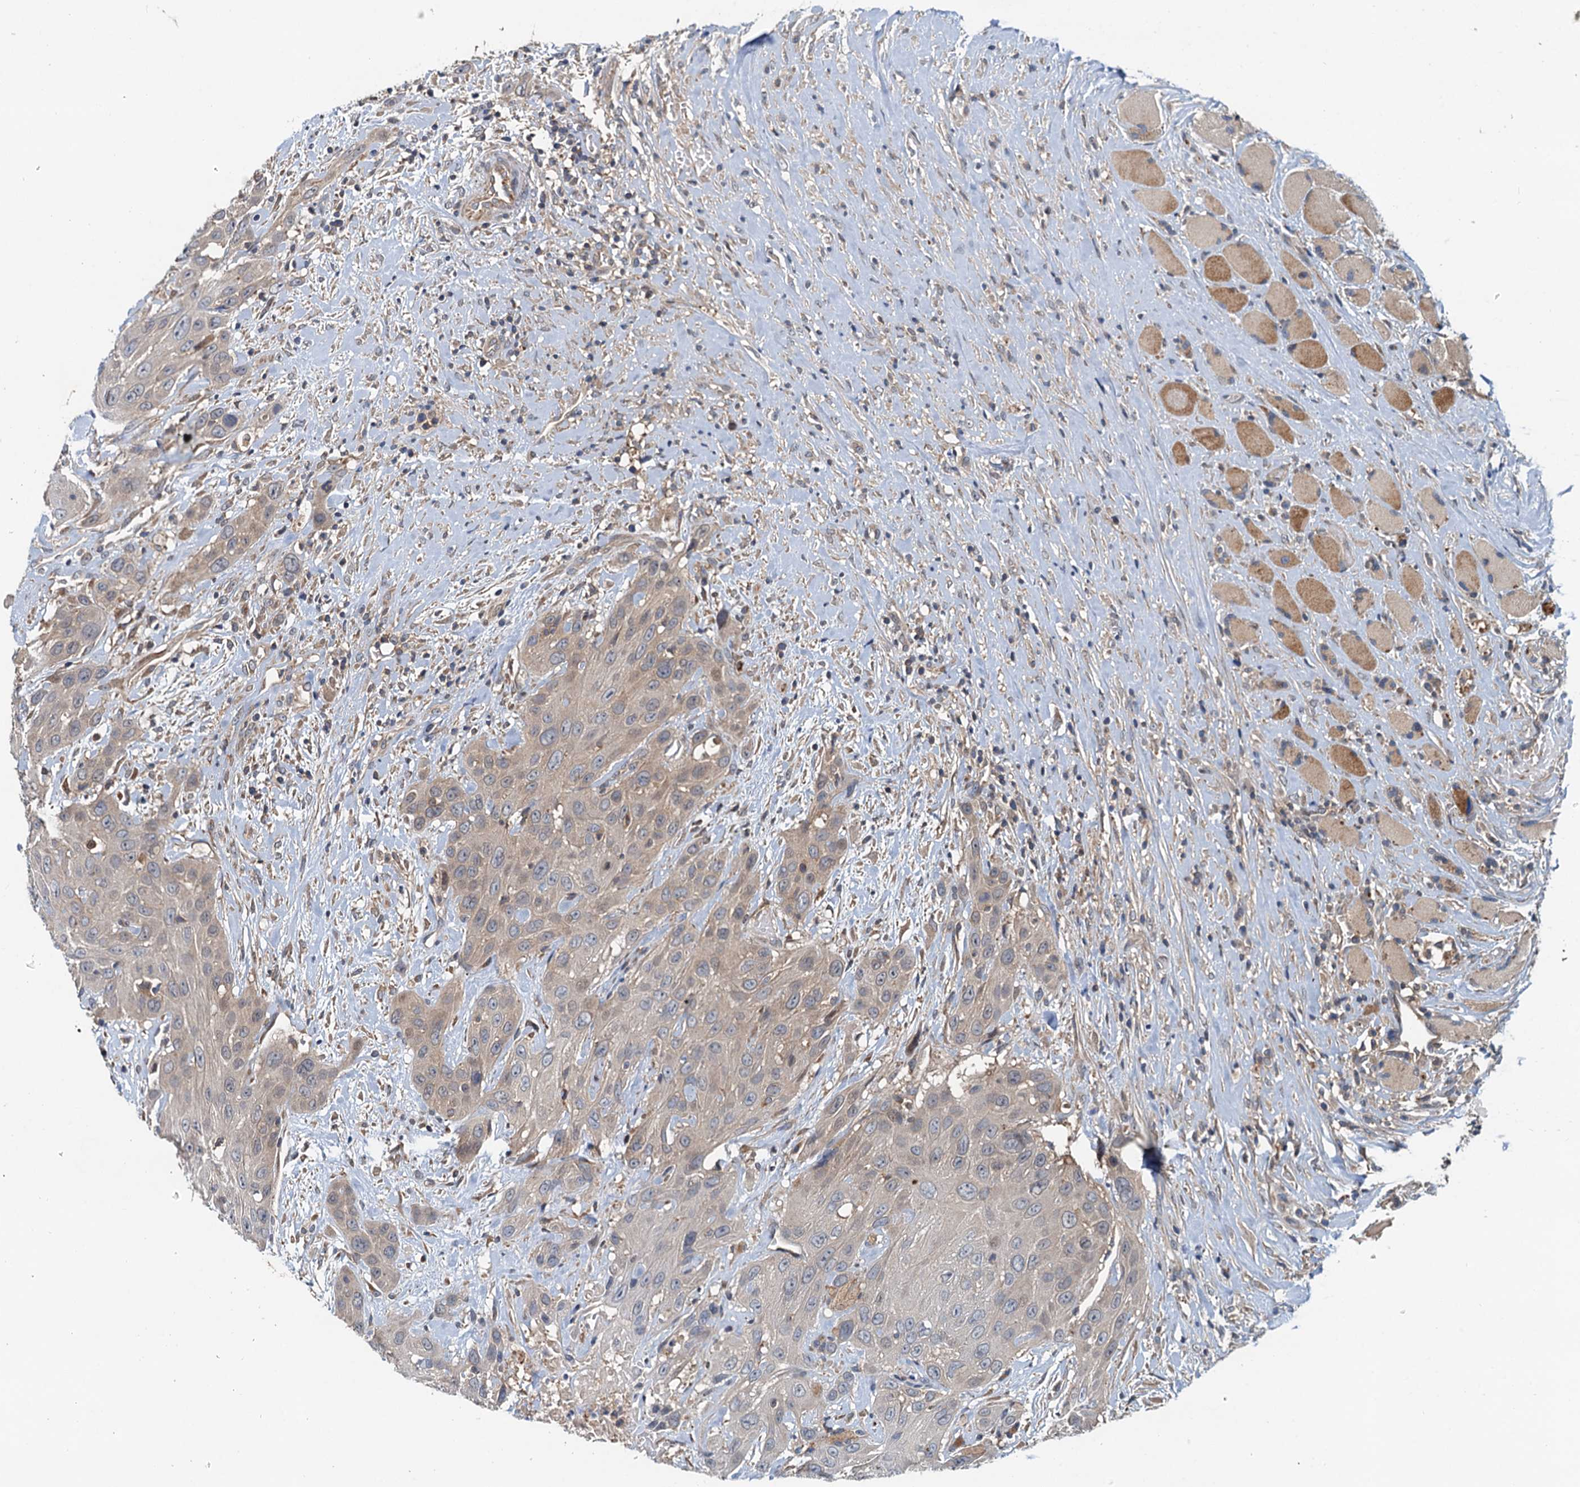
{"staining": {"intensity": "weak", "quantity": "25%-75%", "location": "cytoplasmic/membranous"}, "tissue": "head and neck cancer", "cell_type": "Tumor cells", "image_type": "cancer", "snomed": [{"axis": "morphology", "description": "Squamous cell carcinoma, NOS"}, {"axis": "topography", "description": "Head-Neck"}], "caption": "Protein staining of head and neck cancer tissue displays weak cytoplasmic/membranous staining in approximately 25%-75% of tumor cells.", "gene": "EFL1", "patient": {"sex": "male", "age": 81}}